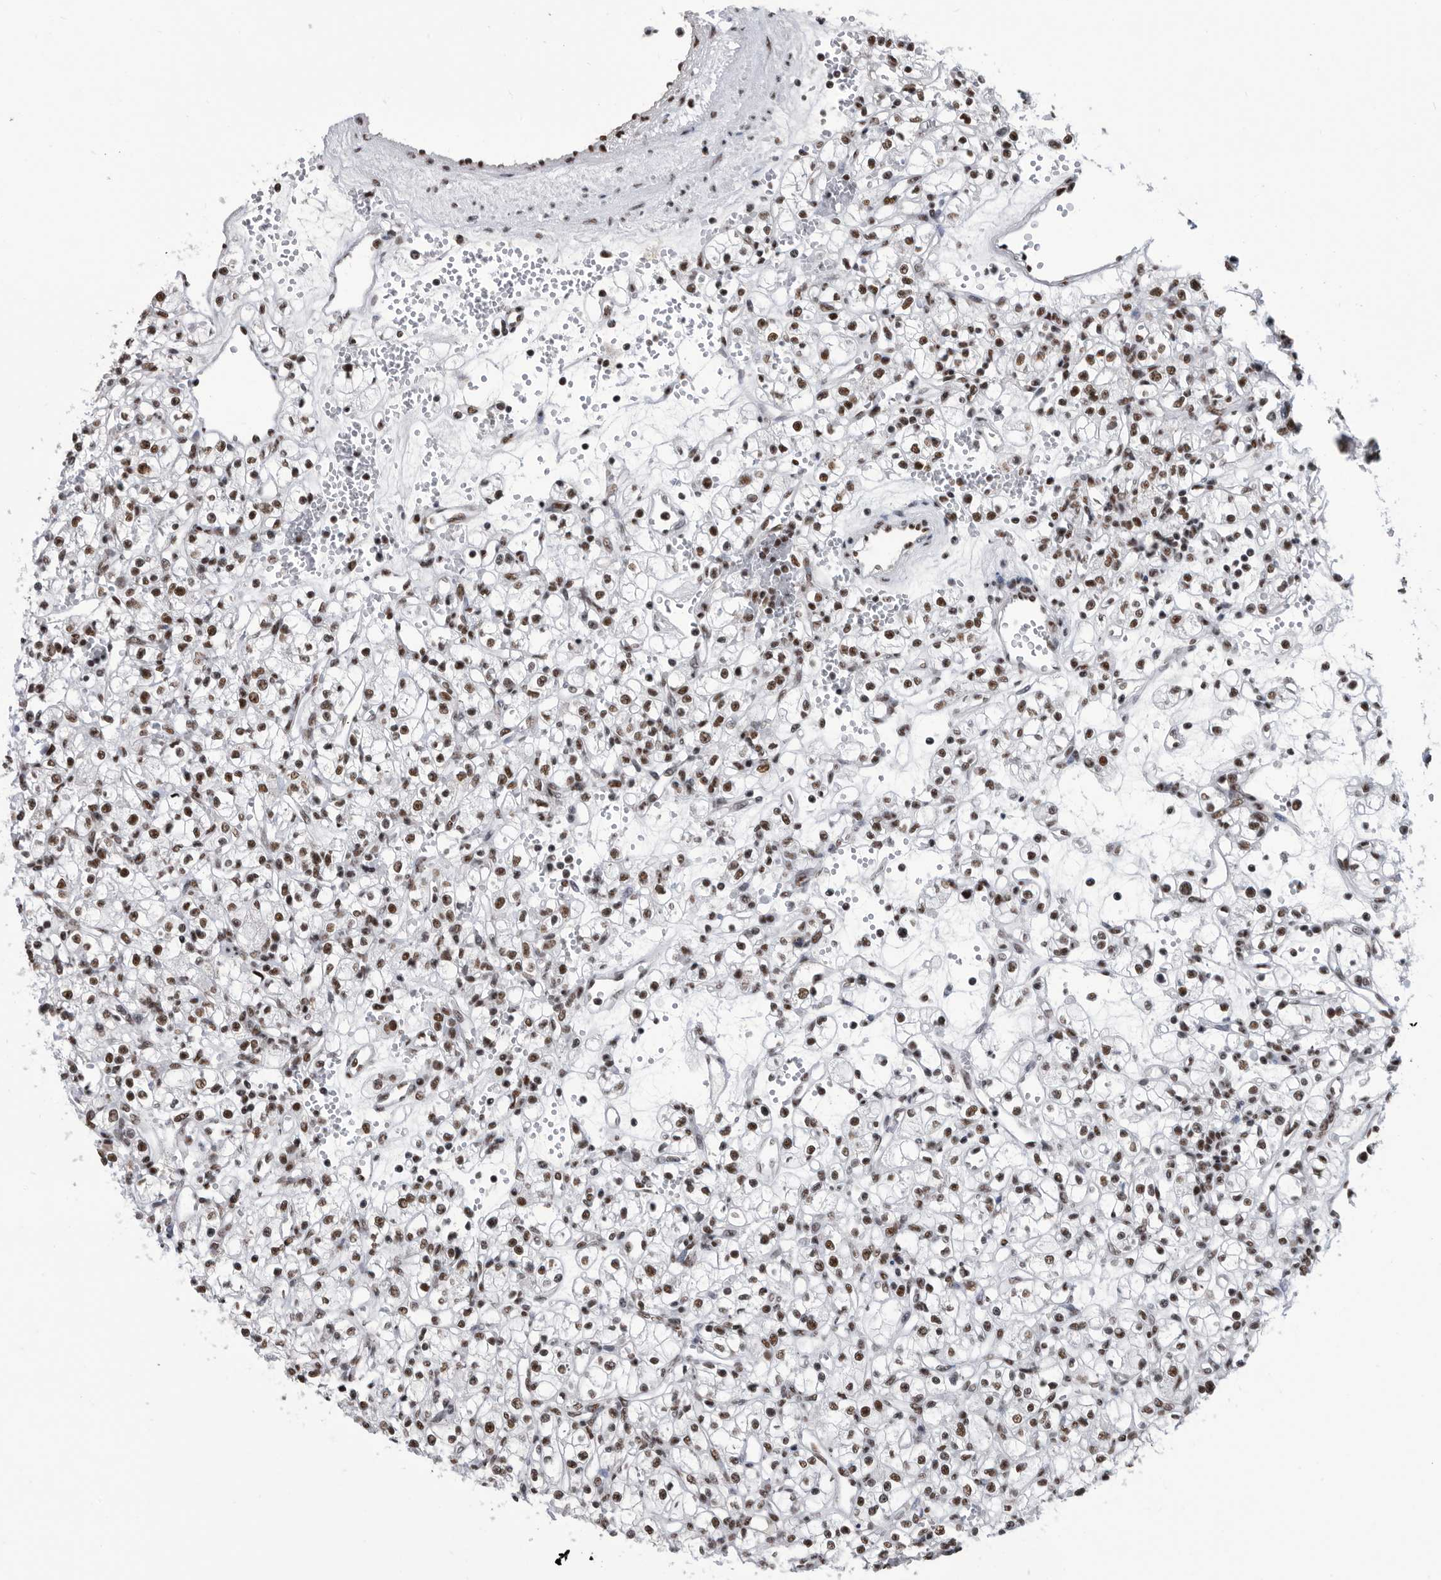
{"staining": {"intensity": "strong", "quantity": ">75%", "location": "nuclear"}, "tissue": "renal cancer", "cell_type": "Tumor cells", "image_type": "cancer", "snomed": [{"axis": "morphology", "description": "Adenocarcinoma, NOS"}, {"axis": "topography", "description": "Kidney"}], "caption": "Brown immunohistochemical staining in renal cancer (adenocarcinoma) displays strong nuclear expression in approximately >75% of tumor cells.", "gene": "SF3A1", "patient": {"sex": "female", "age": 59}}